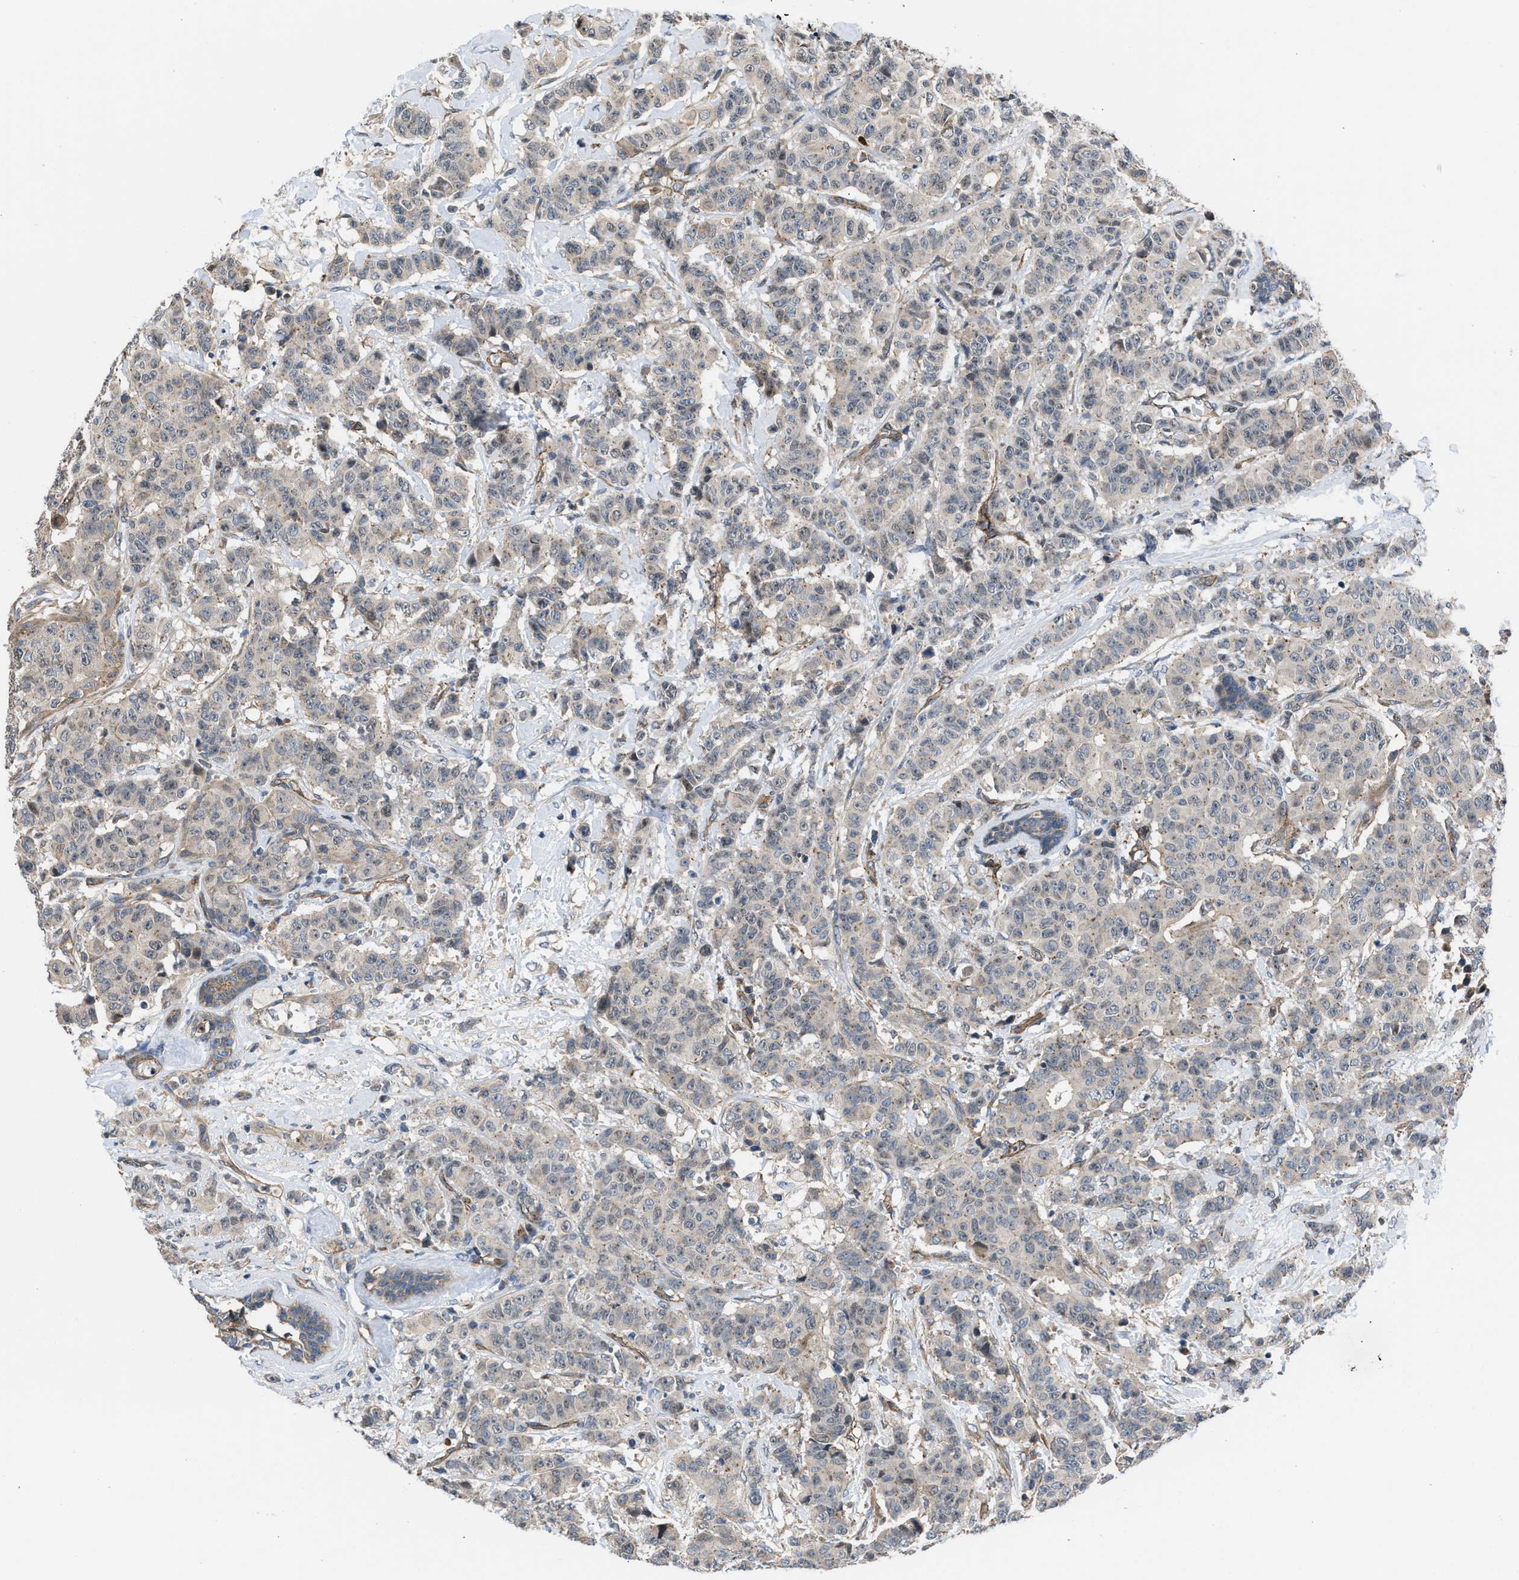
{"staining": {"intensity": "moderate", "quantity": "<25%", "location": "cytoplasmic/membranous"}, "tissue": "breast cancer", "cell_type": "Tumor cells", "image_type": "cancer", "snomed": [{"axis": "morphology", "description": "Normal tissue, NOS"}, {"axis": "morphology", "description": "Duct carcinoma"}, {"axis": "topography", "description": "Breast"}], "caption": "Human intraductal carcinoma (breast) stained with a brown dye displays moderate cytoplasmic/membranous positive staining in about <25% of tumor cells.", "gene": "GPATCH2L", "patient": {"sex": "female", "age": 40}}